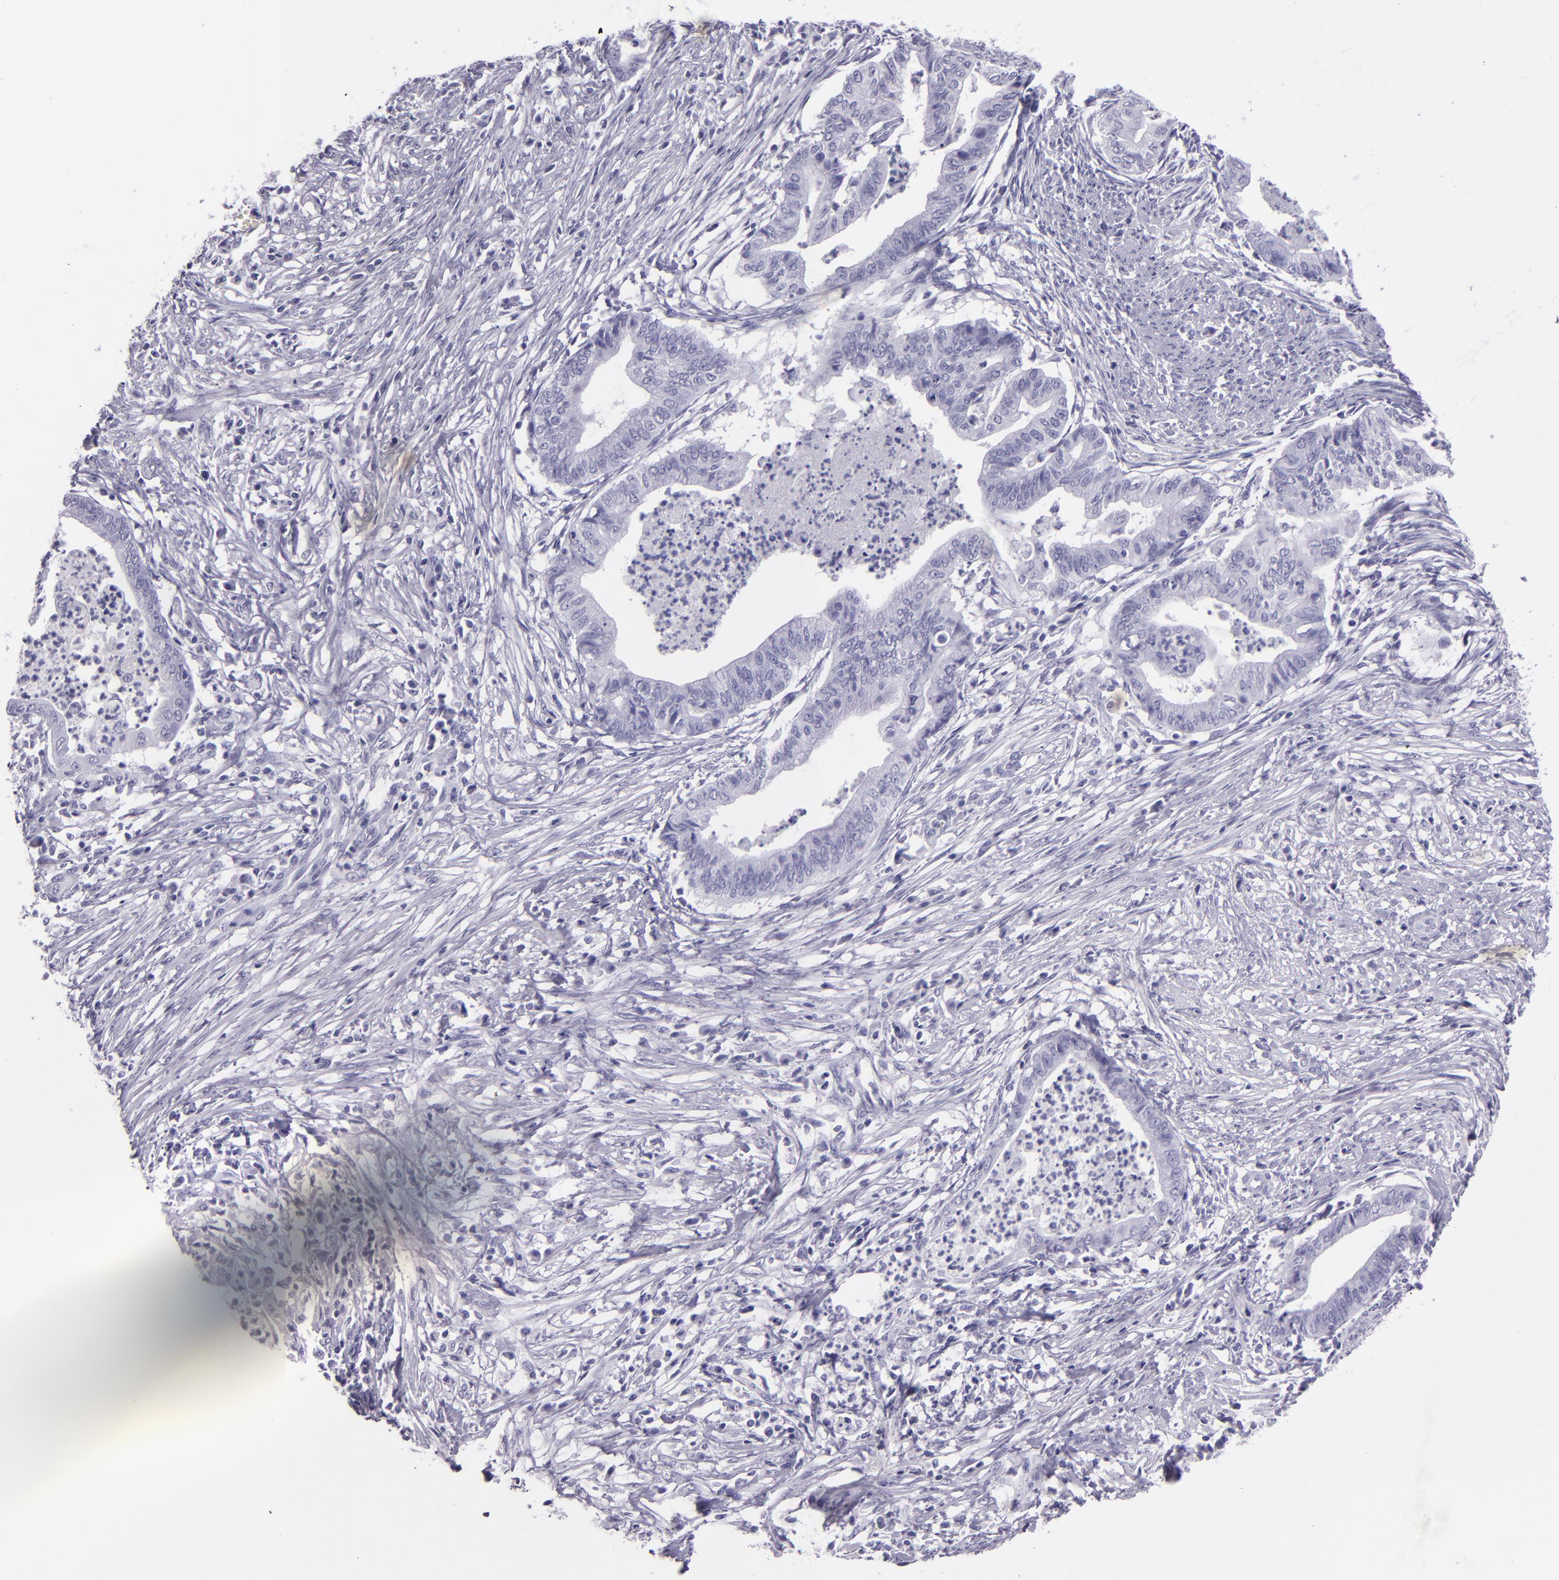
{"staining": {"intensity": "negative", "quantity": "none", "location": "none"}, "tissue": "endometrial cancer", "cell_type": "Tumor cells", "image_type": "cancer", "snomed": [{"axis": "morphology", "description": "Necrosis, NOS"}, {"axis": "morphology", "description": "Adenocarcinoma, NOS"}, {"axis": "topography", "description": "Endometrium"}], "caption": "This image is of endometrial cancer (adenocarcinoma) stained with immunohistochemistry to label a protein in brown with the nuclei are counter-stained blue. There is no expression in tumor cells.", "gene": "CR2", "patient": {"sex": "female", "age": 79}}